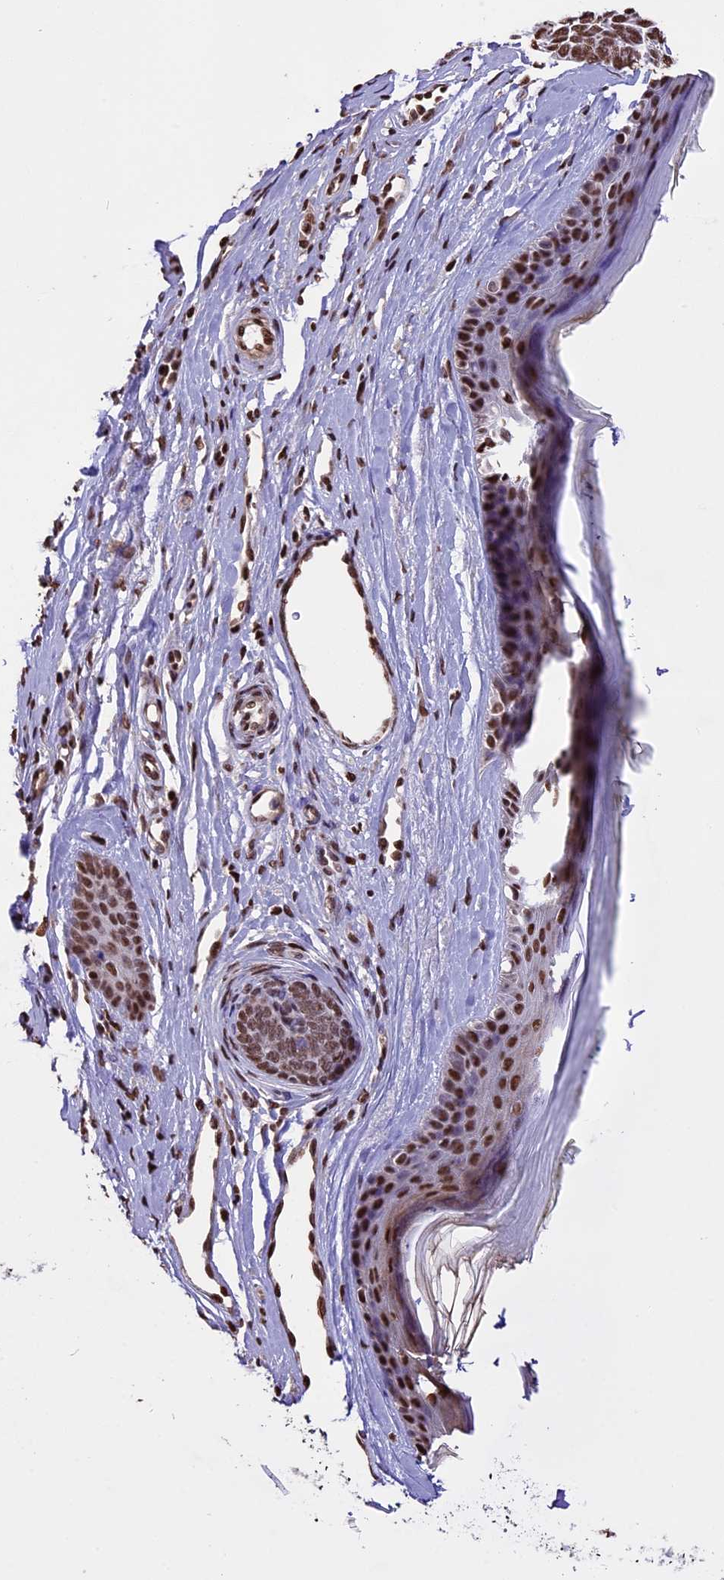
{"staining": {"intensity": "moderate", "quantity": ">75%", "location": "nuclear"}, "tissue": "skin cancer", "cell_type": "Tumor cells", "image_type": "cancer", "snomed": [{"axis": "morphology", "description": "Basal cell carcinoma"}, {"axis": "topography", "description": "Skin"}], "caption": "A brown stain shows moderate nuclear staining of a protein in human skin basal cell carcinoma tumor cells.", "gene": "POLR3E", "patient": {"sex": "female", "age": 81}}